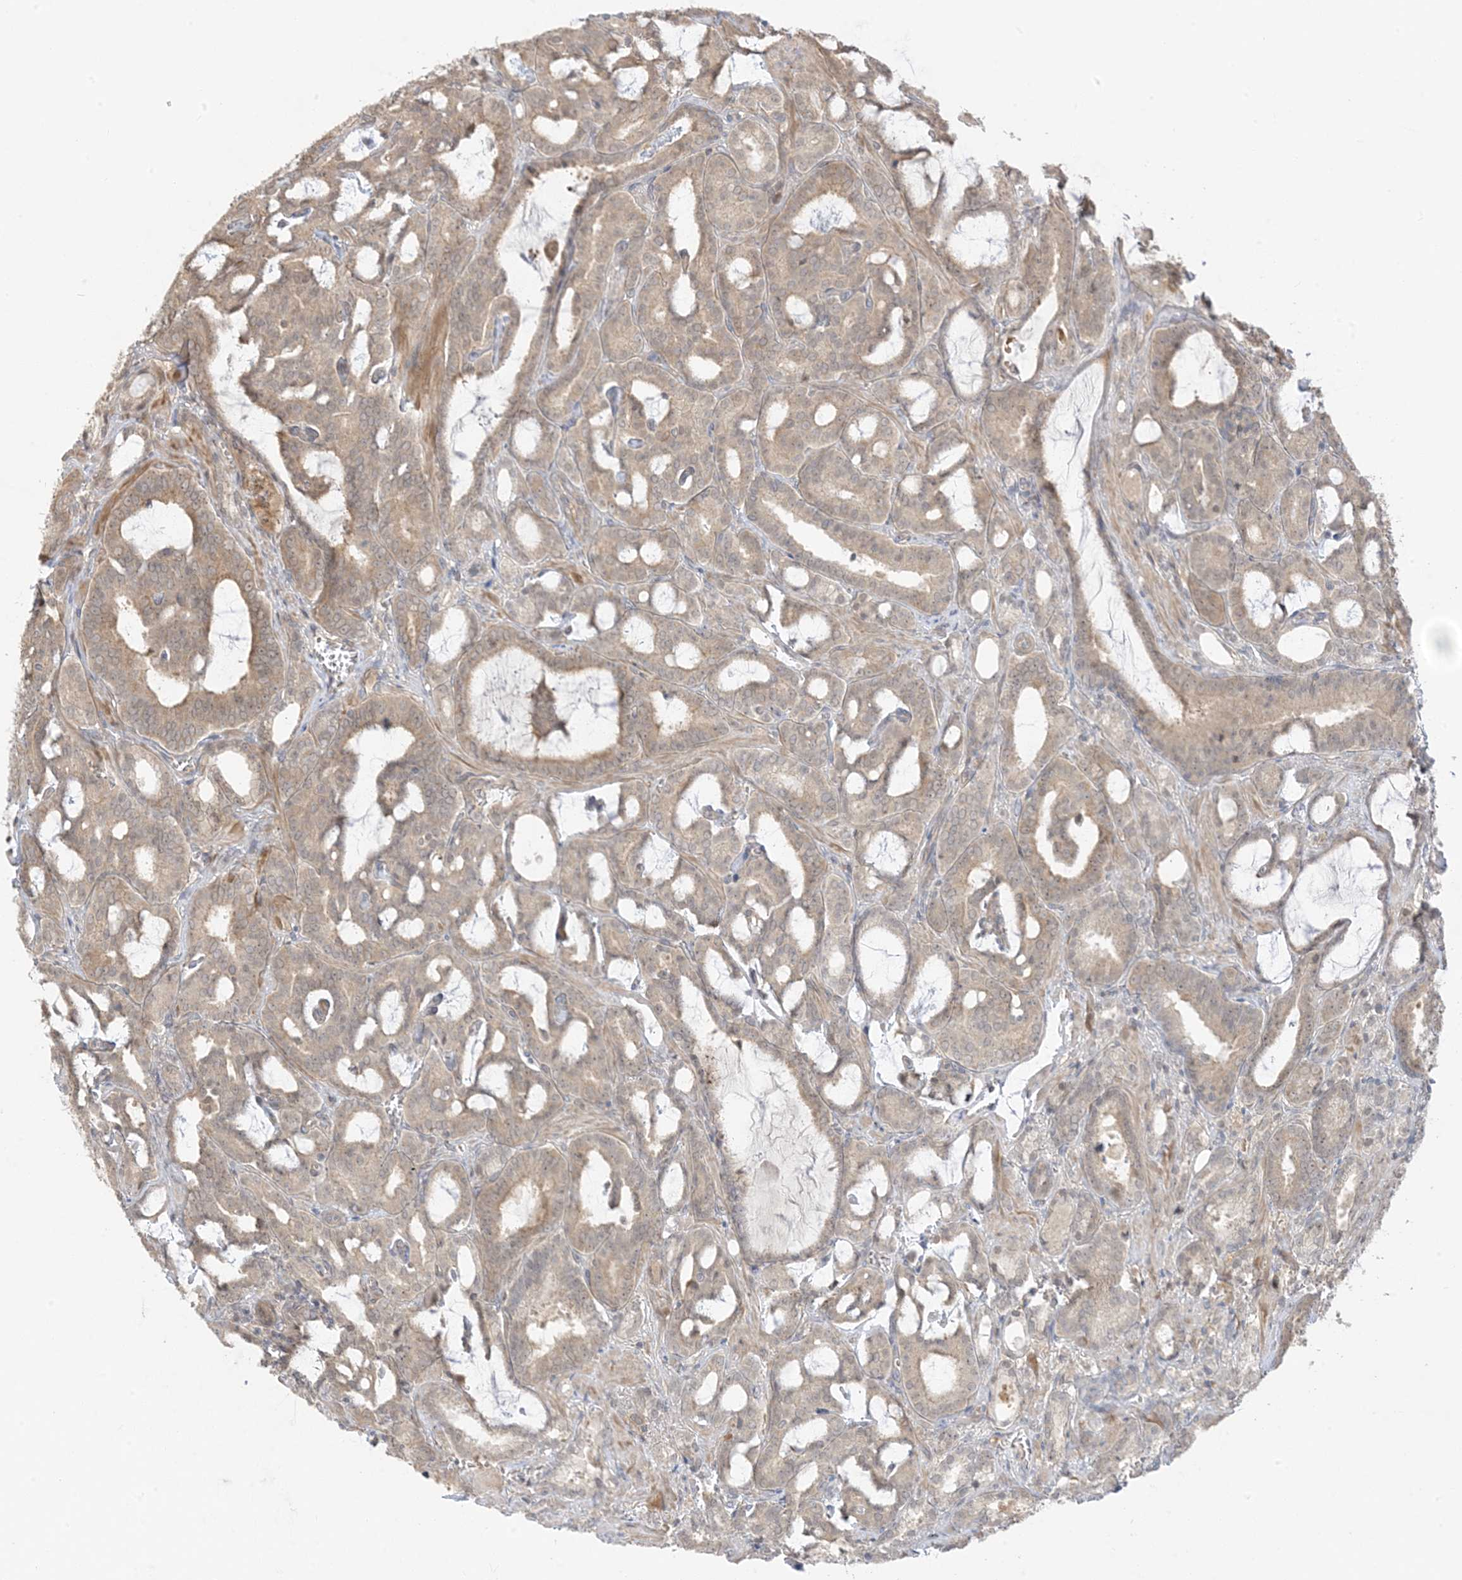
{"staining": {"intensity": "weak", "quantity": "25%-75%", "location": "cytoplasmic/membranous"}, "tissue": "prostate cancer", "cell_type": "Tumor cells", "image_type": "cancer", "snomed": [{"axis": "morphology", "description": "Adenocarcinoma, High grade"}, {"axis": "topography", "description": "Prostate and seminal vesicle, NOS"}], "caption": "Tumor cells exhibit low levels of weak cytoplasmic/membranous positivity in approximately 25%-75% of cells in prostate high-grade adenocarcinoma.", "gene": "WDR26", "patient": {"sex": "male", "age": 67}}